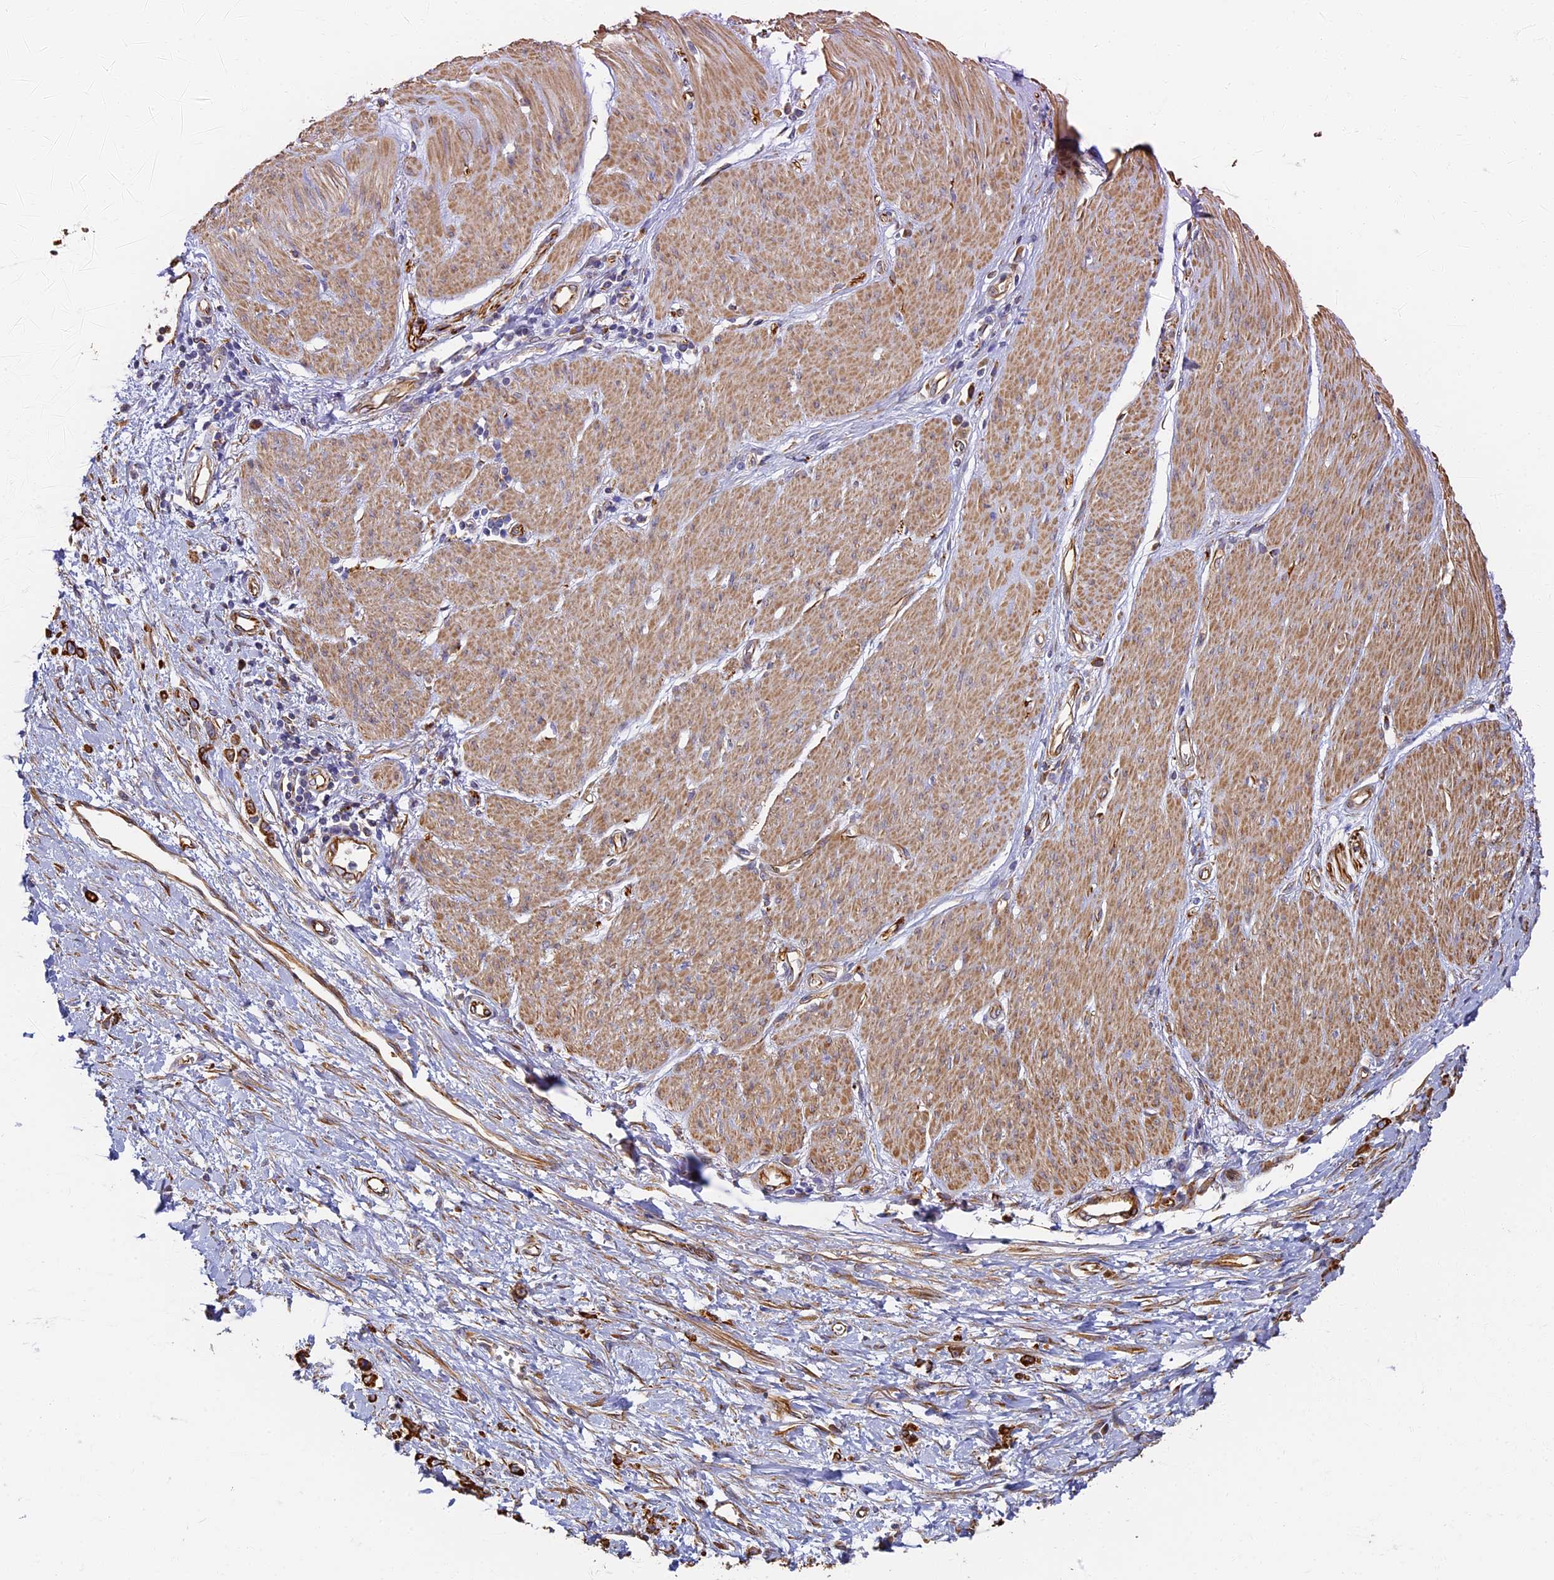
{"staining": {"intensity": "moderate", "quantity": ">75%", "location": "cytoplasmic/membranous"}, "tissue": "stomach cancer", "cell_type": "Tumor cells", "image_type": "cancer", "snomed": [{"axis": "morphology", "description": "Adenocarcinoma, NOS"}, {"axis": "topography", "description": "Stomach"}], "caption": "Moderate cytoplasmic/membranous protein positivity is identified in about >75% of tumor cells in stomach cancer.", "gene": "LRRC57", "patient": {"sex": "female", "age": 76}}